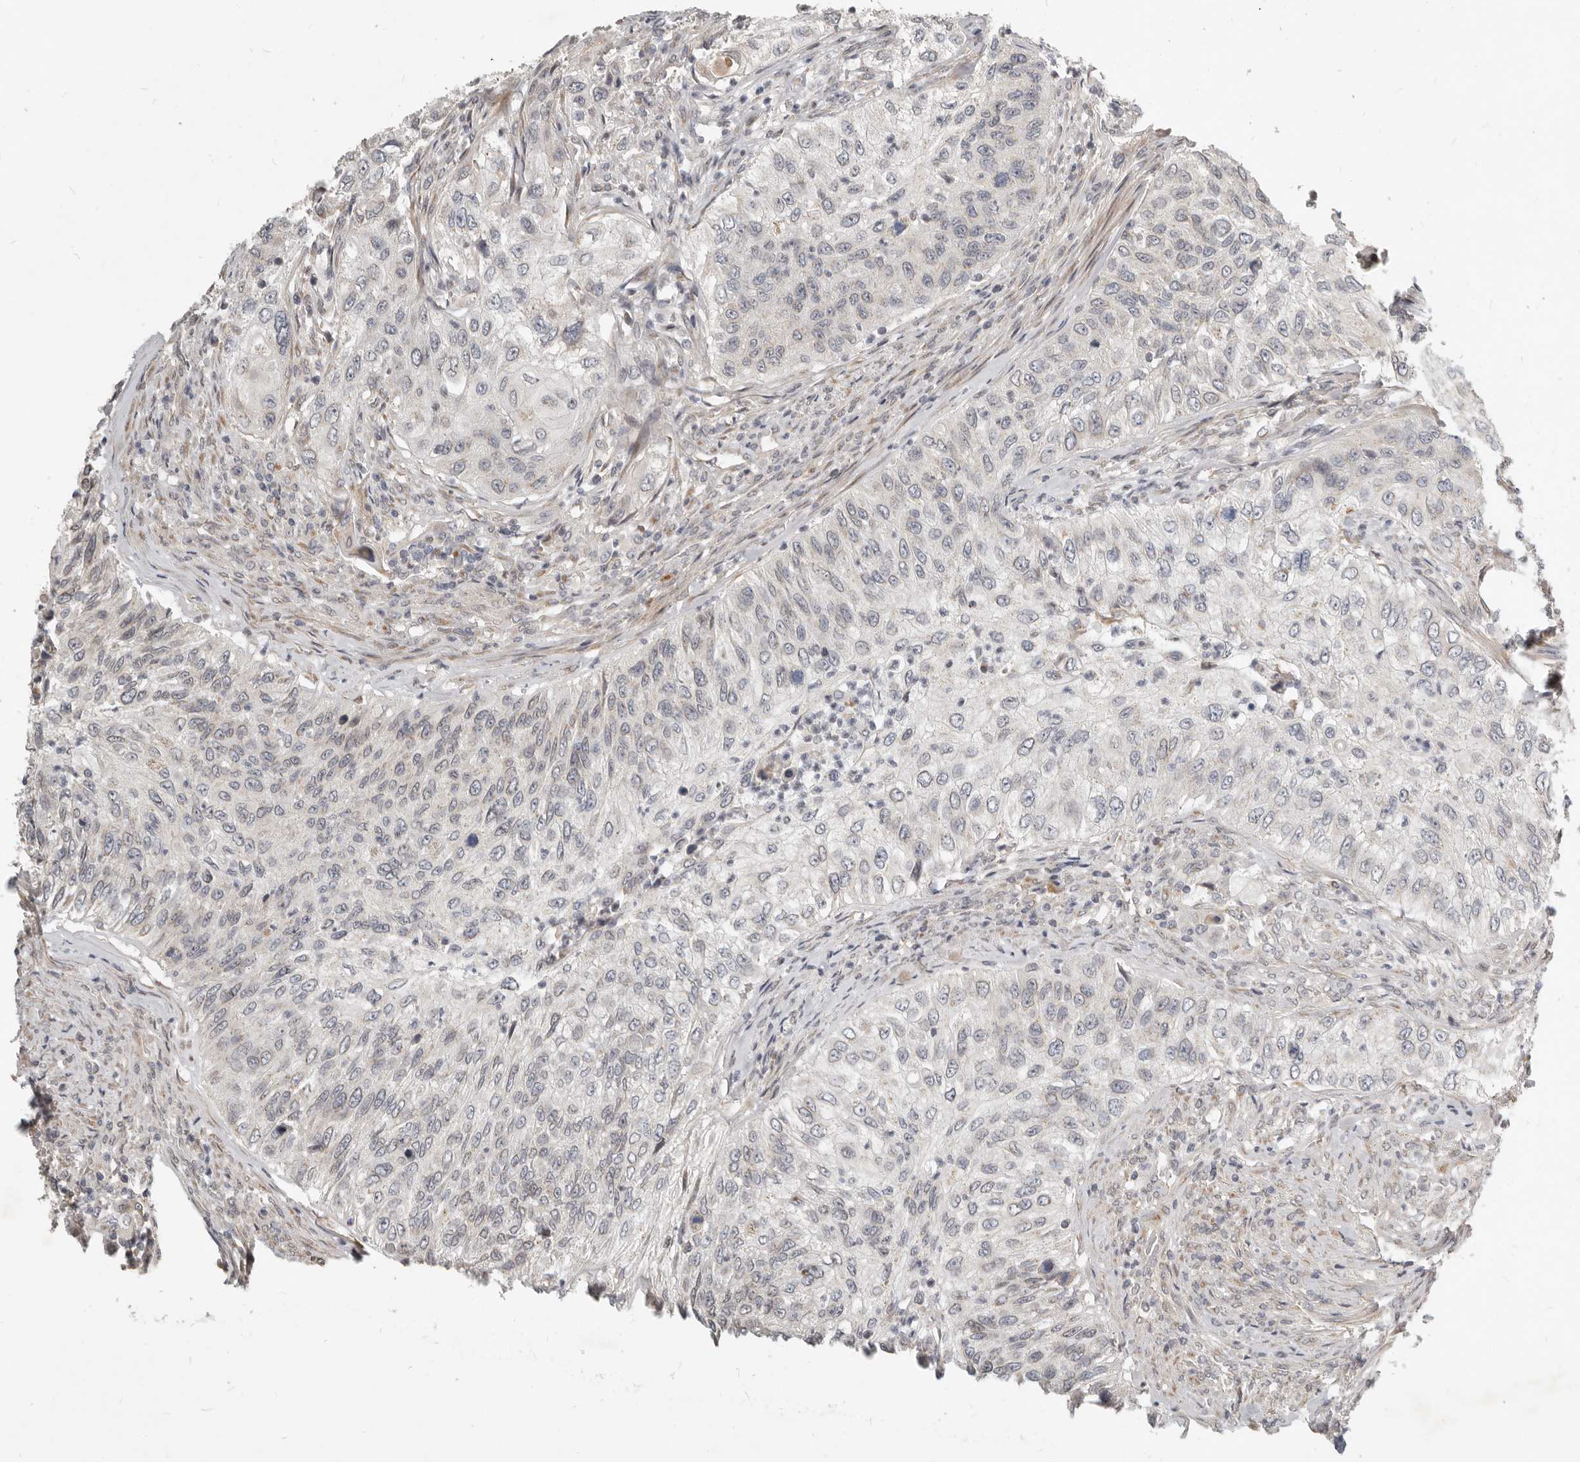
{"staining": {"intensity": "negative", "quantity": "none", "location": "none"}, "tissue": "urothelial cancer", "cell_type": "Tumor cells", "image_type": "cancer", "snomed": [{"axis": "morphology", "description": "Urothelial carcinoma, High grade"}, {"axis": "topography", "description": "Urinary bladder"}], "caption": "Immunohistochemistry micrograph of neoplastic tissue: human urothelial carcinoma (high-grade) stained with DAB demonstrates no significant protein positivity in tumor cells.", "gene": "NPY4R", "patient": {"sex": "female", "age": 60}}